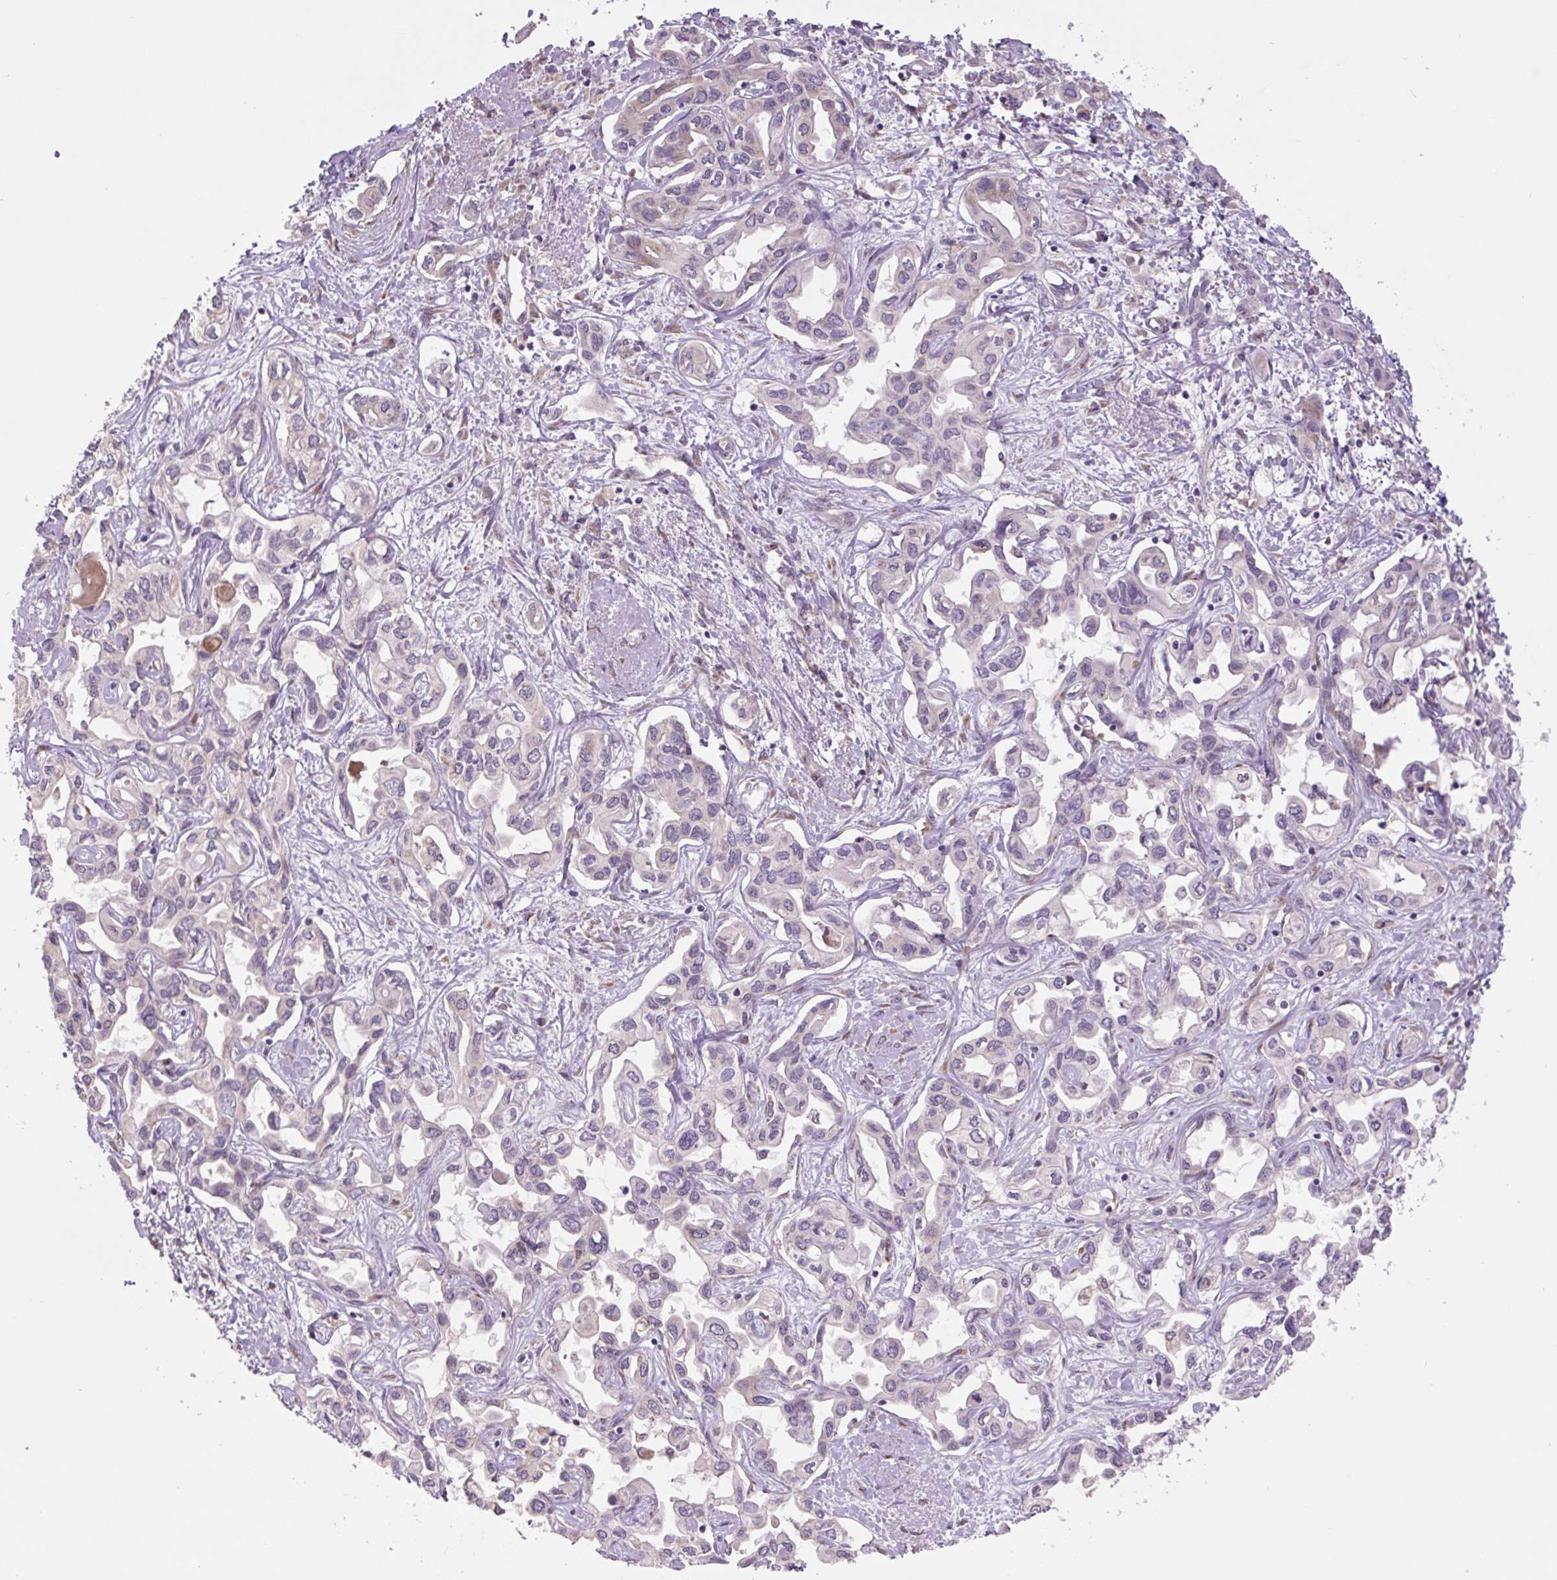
{"staining": {"intensity": "negative", "quantity": "none", "location": "none"}, "tissue": "liver cancer", "cell_type": "Tumor cells", "image_type": "cancer", "snomed": [{"axis": "morphology", "description": "Cholangiocarcinoma"}, {"axis": "topography", "description": "Liver"}], "caption": "Tumor cells show no significant protein positivity in cholangiocarcinoma (liver). The staining was performed using DAB (3,3'-diaminobenzidine) to visualize the protein expression in brown, while the nuclei were stained in blue with hematoxylin (Magnification: 20x).", "gene": "PLA2G4A", "patient": {"sex": "female", "age": 64}}